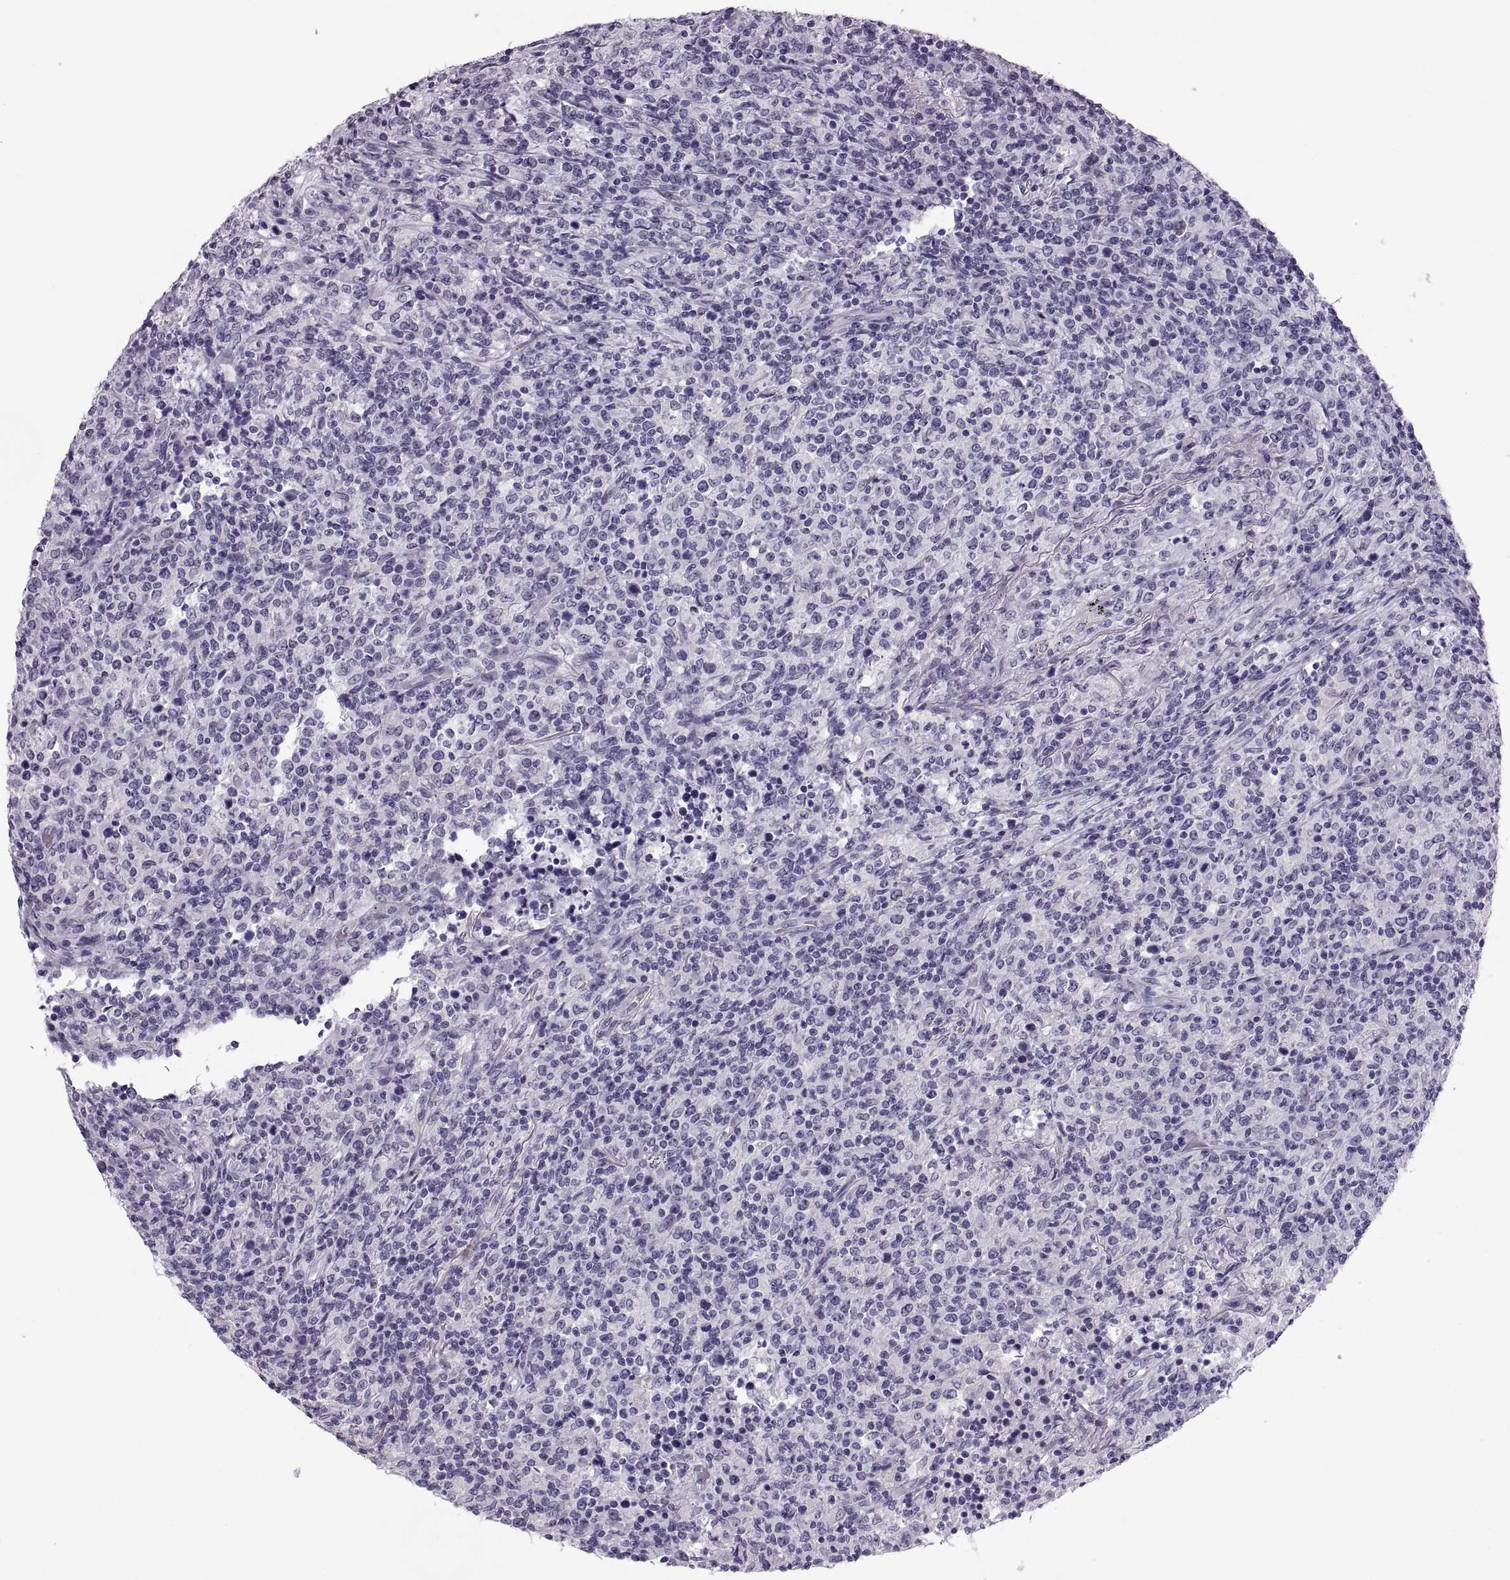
{"staining": {"intensity": "negative", "quantity": "none", "location": "none"}, "tissue": "lymphoma", "cell_type": "Tumor cells", "image_type": "cancer", "snomed": [{"axis": "morphology", "description": "Malignant lymphoma, non-Hodgkin's type, High grade"}, {"axis": "topography", "description": "Lung"}], "caption": "Tumor cells show no significant protein staining in lymphoma. The staining is performed using DAB (3,3'-diaminobenzidine) brown chromogen with nuclei counter-stained in using hematoxylin.", "gene": "QRICH2", "patient": {"sex": "male", "age": 79}}